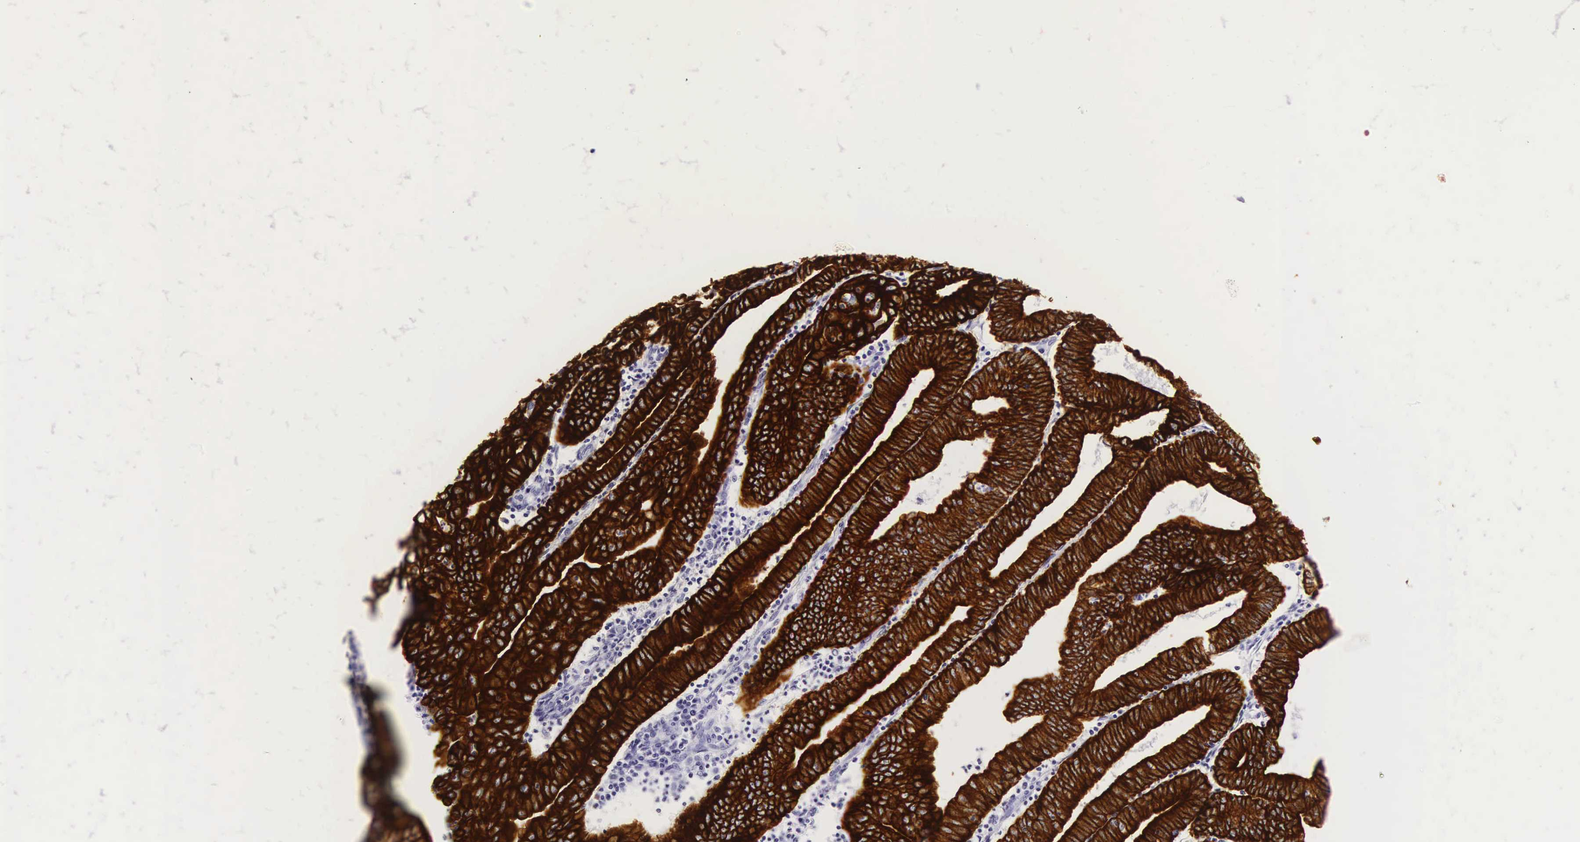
{"staining": {"intensity": "strong", "quantity": ">75%", "location": "cytoplasmic/membranous"}, "tissue": "endometrial cancer", "cell_type": "Tumor cells", "image_type": "cancer", "snomed": [{"axis": "morphology", "description": "Adenocarcinoma, NOS"}, {"axis": "topography", "description": "Endometrium"}], "caption": "This photomicrograph demonstrates immunohistochemistry staining of human adenocarcinoma (endometrial), with high strong cytoplasmic/membranous staining in about >75% of tumor cells.", "gene": "KRT18", "patient": {"sex": "female", "age": 60}}